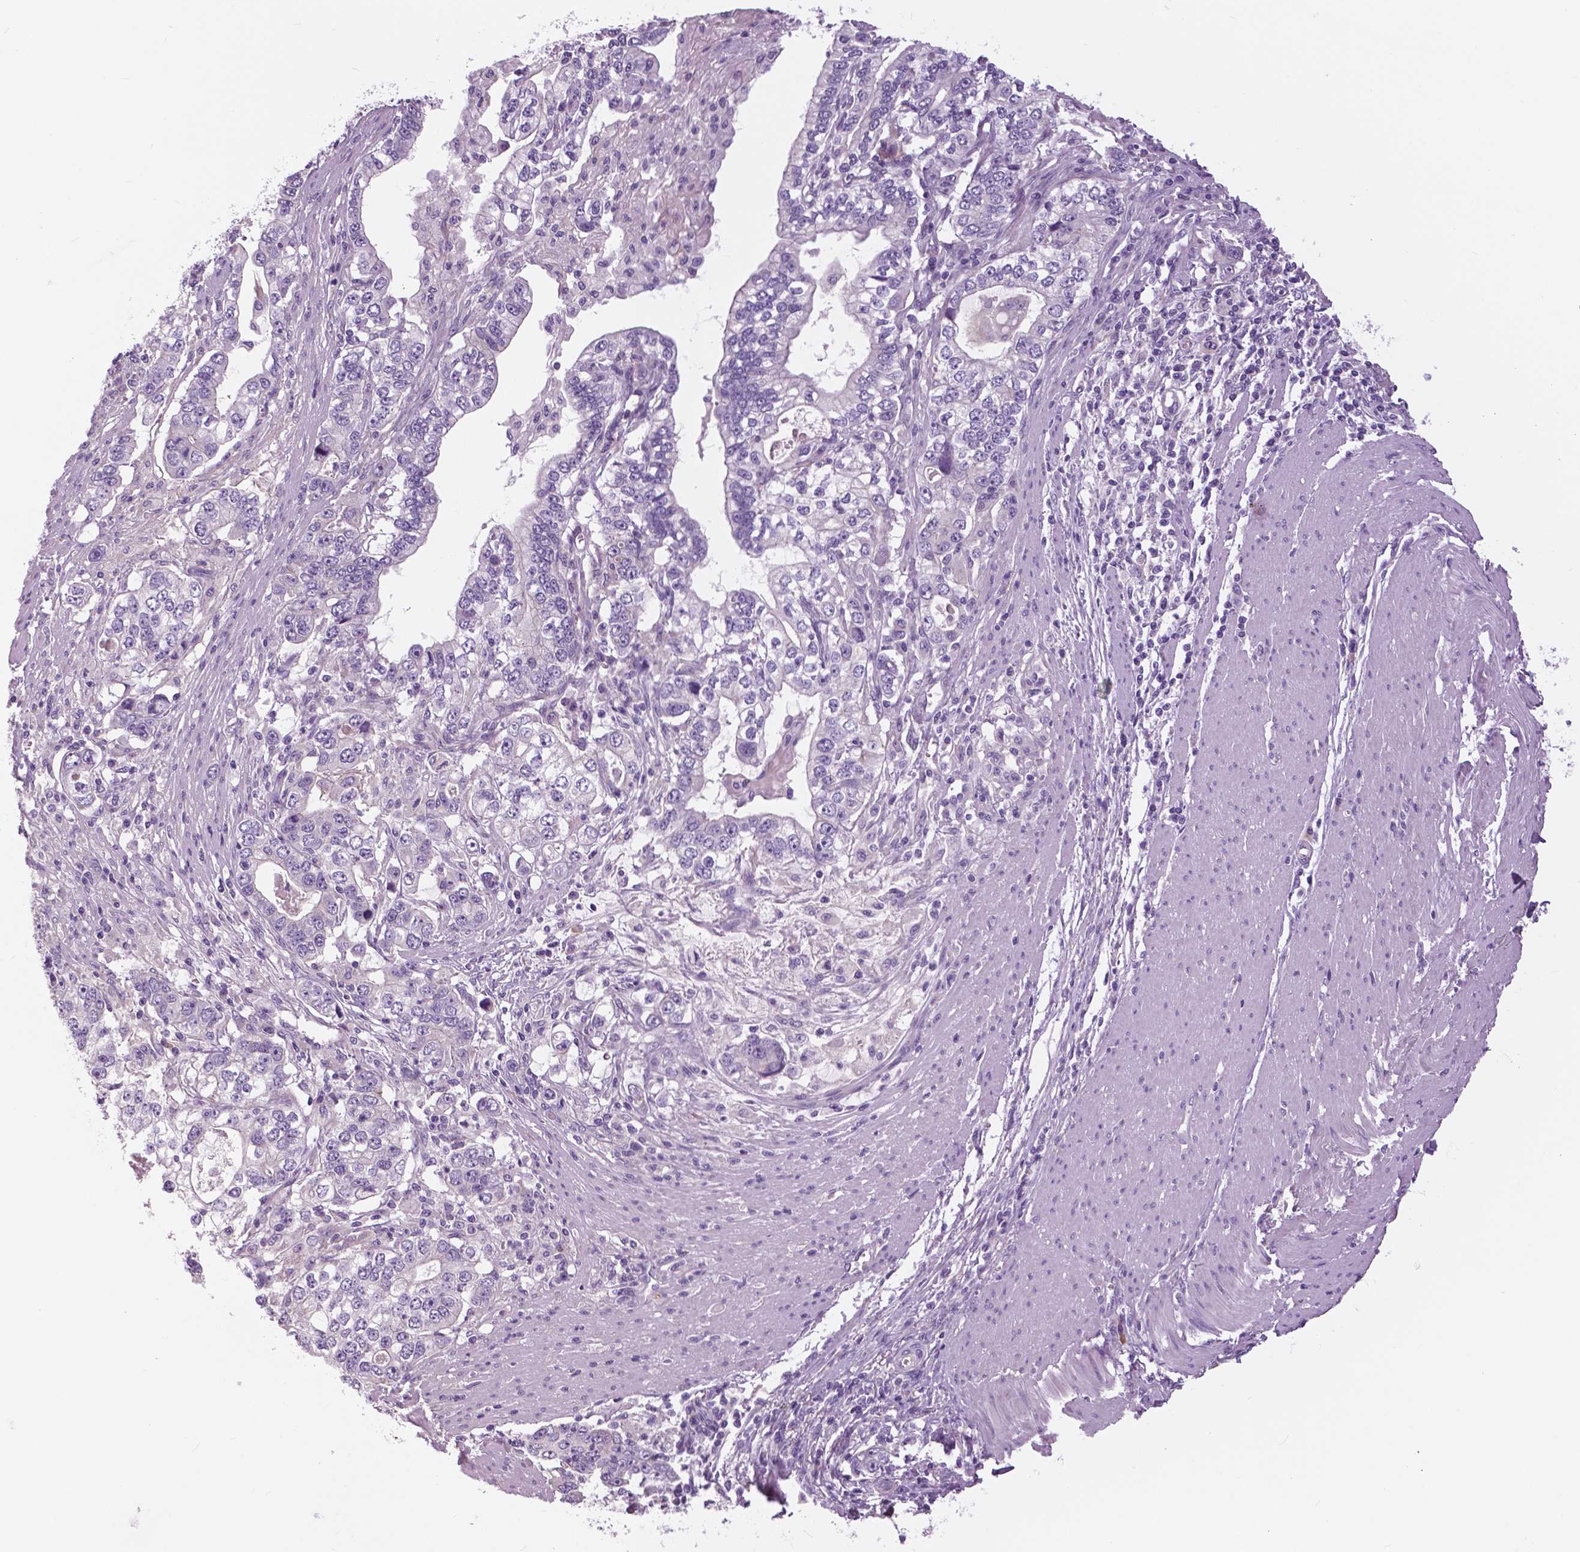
{"staining": {"intensity": "negative", "quantity": "none", "location": "none"}, "tissue": "stomach cancer", "cell_type": "Tumor cells", "image_type": "cancer", "snomed": [{"axis": "morphology", "description": "Adenocarcinoma, NOS"}, {"axis": "topography", "description": "Stomach, lower"}], "caption": "Stomach cancer (adenocarcinoma) was stained to show a protein in brown. There is no significant expression in tumor cells.", "gene": "SERPINI1", "patient": {"sex": "female", "age": 72}}